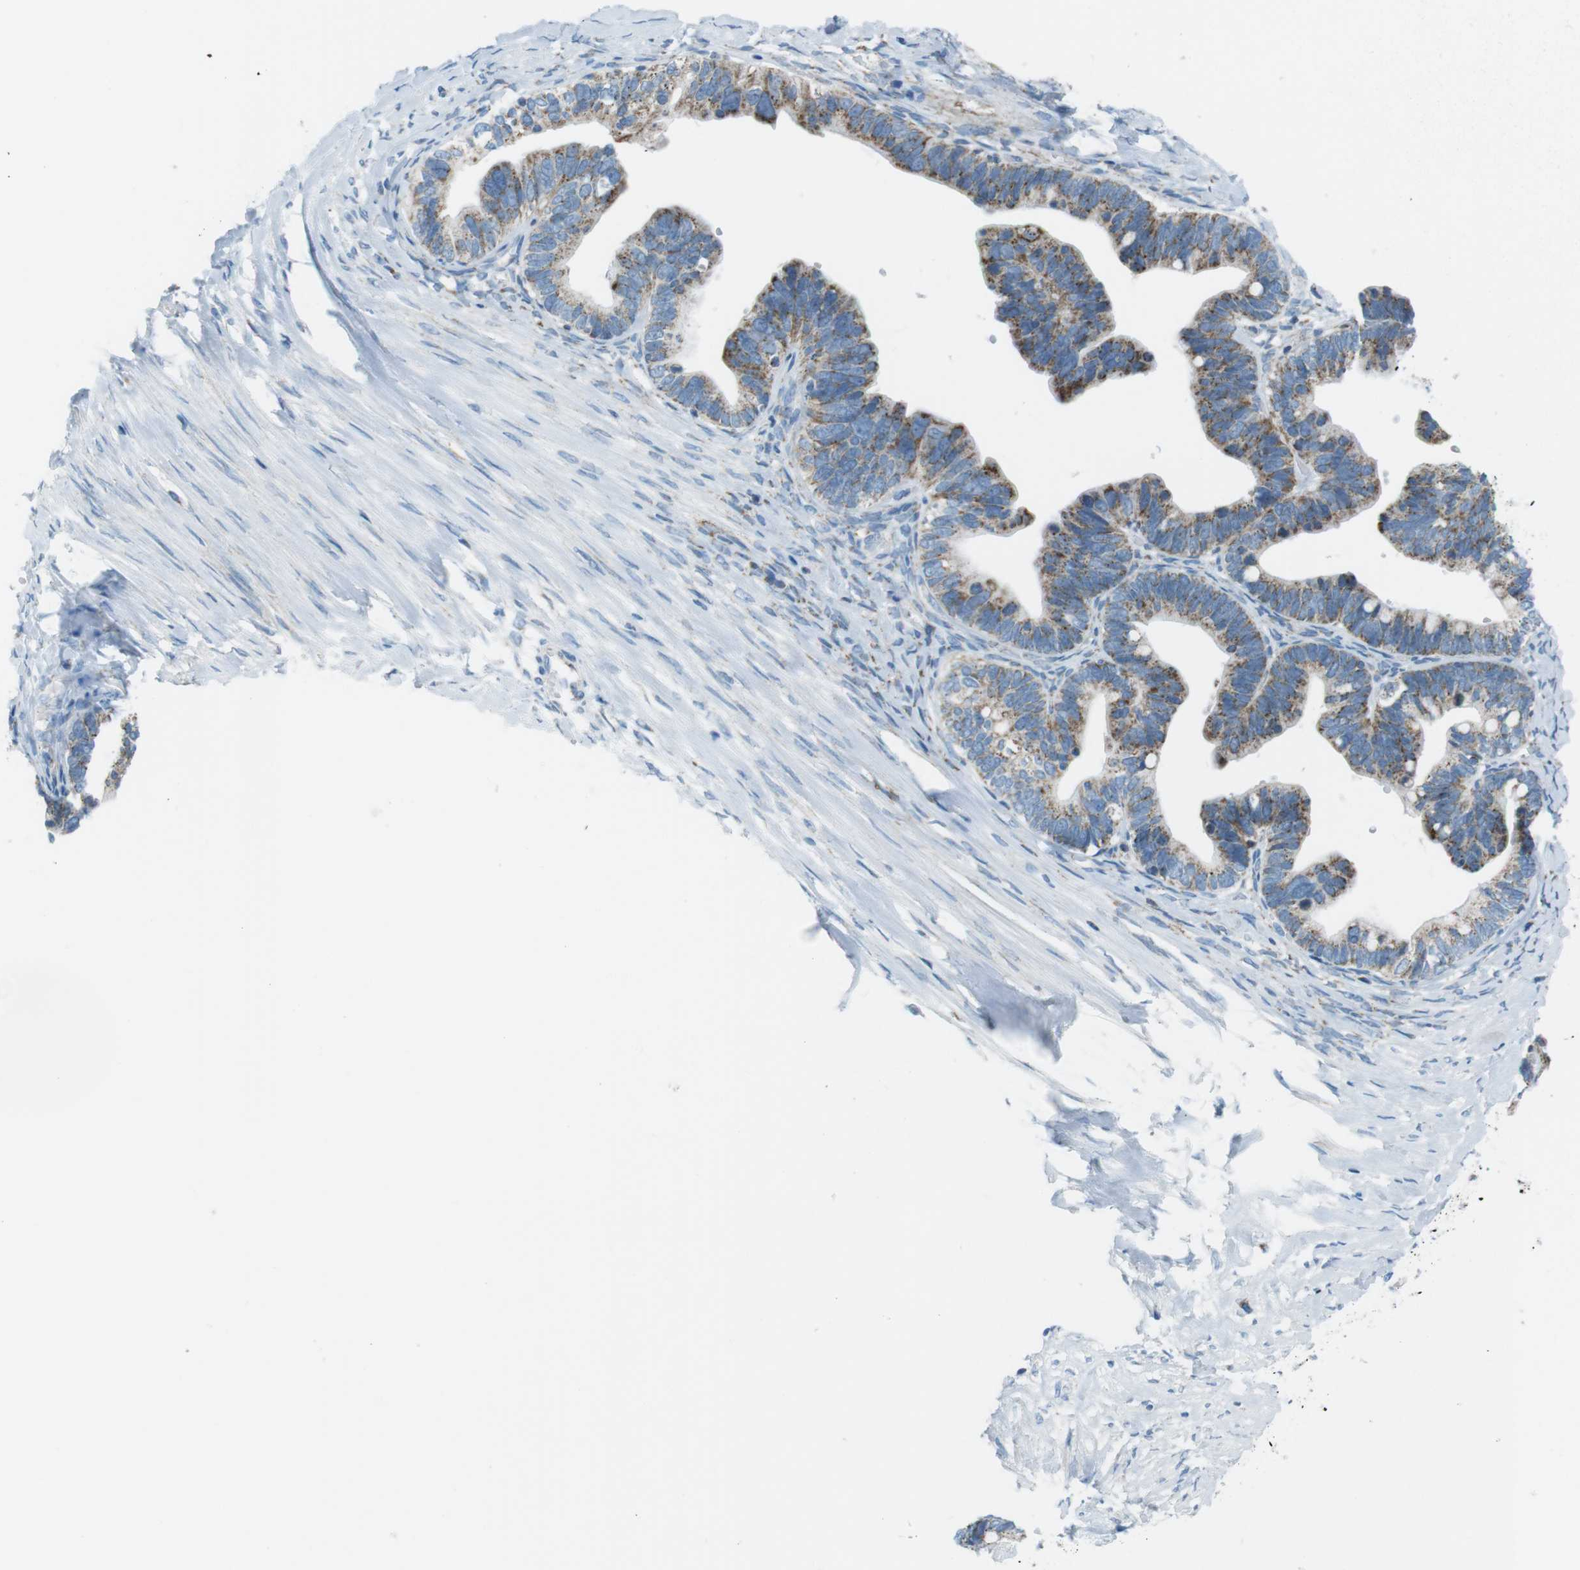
{"staining": {"intensity": "moderate", "quantity": ">75%", "location": "cytoplasmic/membranous"}, "tissue": "ovarian cancer", "cell_type": "Tumor cells", "image_type": "cancer", "snomed": [{"axis": "morphology", "description": "Cystadenocarcinoma, serous, NOS"}, {"axis": "topography", "description": "Ovary"}], "caption": "Protein analysis of ovarian cancer (serous cystadenocarcinoma) tissue exhibits moderate cytoplasmic/membranous positivity in approximately >75% of tumor cells.", "gene": "DNAJA3", "patient": {"sex": "female", "age": 56}}